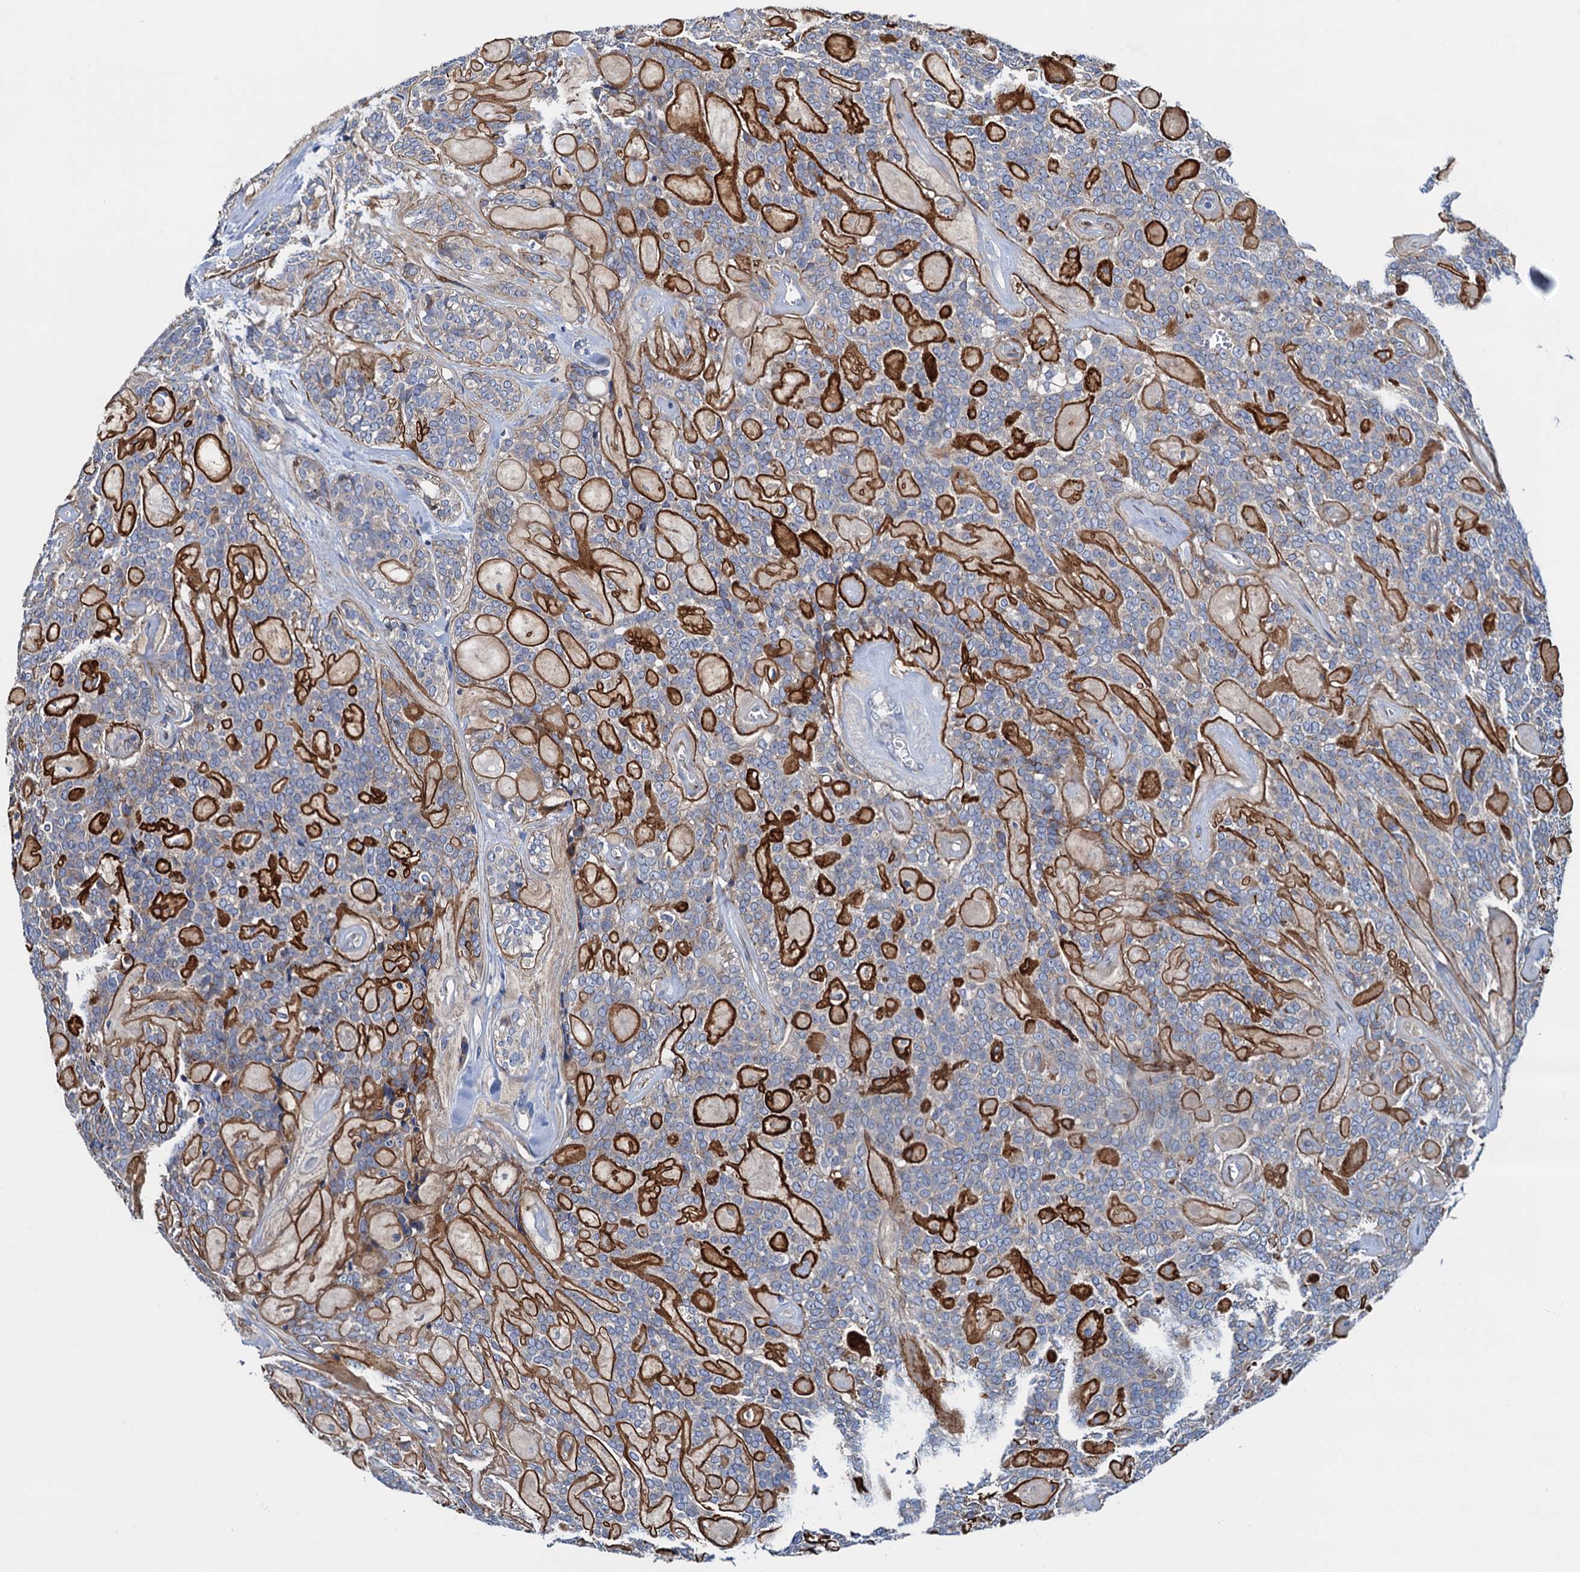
{"staining": {"intensity": "negative", "quantity": "none", "location": "none"}, "tissue": "head and neck cancer", "cell_type": "Tumor cells", "image_type": "cancer", "snomed": [{"axis": "morphology", "description": "Adenocarcinoma, NOS"}, {"axis": "topography", "description": "Head-Neck"}], "caption": "High power microscopy micrograph of an immunohistochemistry photomicrograph of head and neck cancer (adenocarcinoma), revealing no significant expression in tumor cells.", "gene": "RASSF9", "patient": {"sex": "male", "age": 66}}